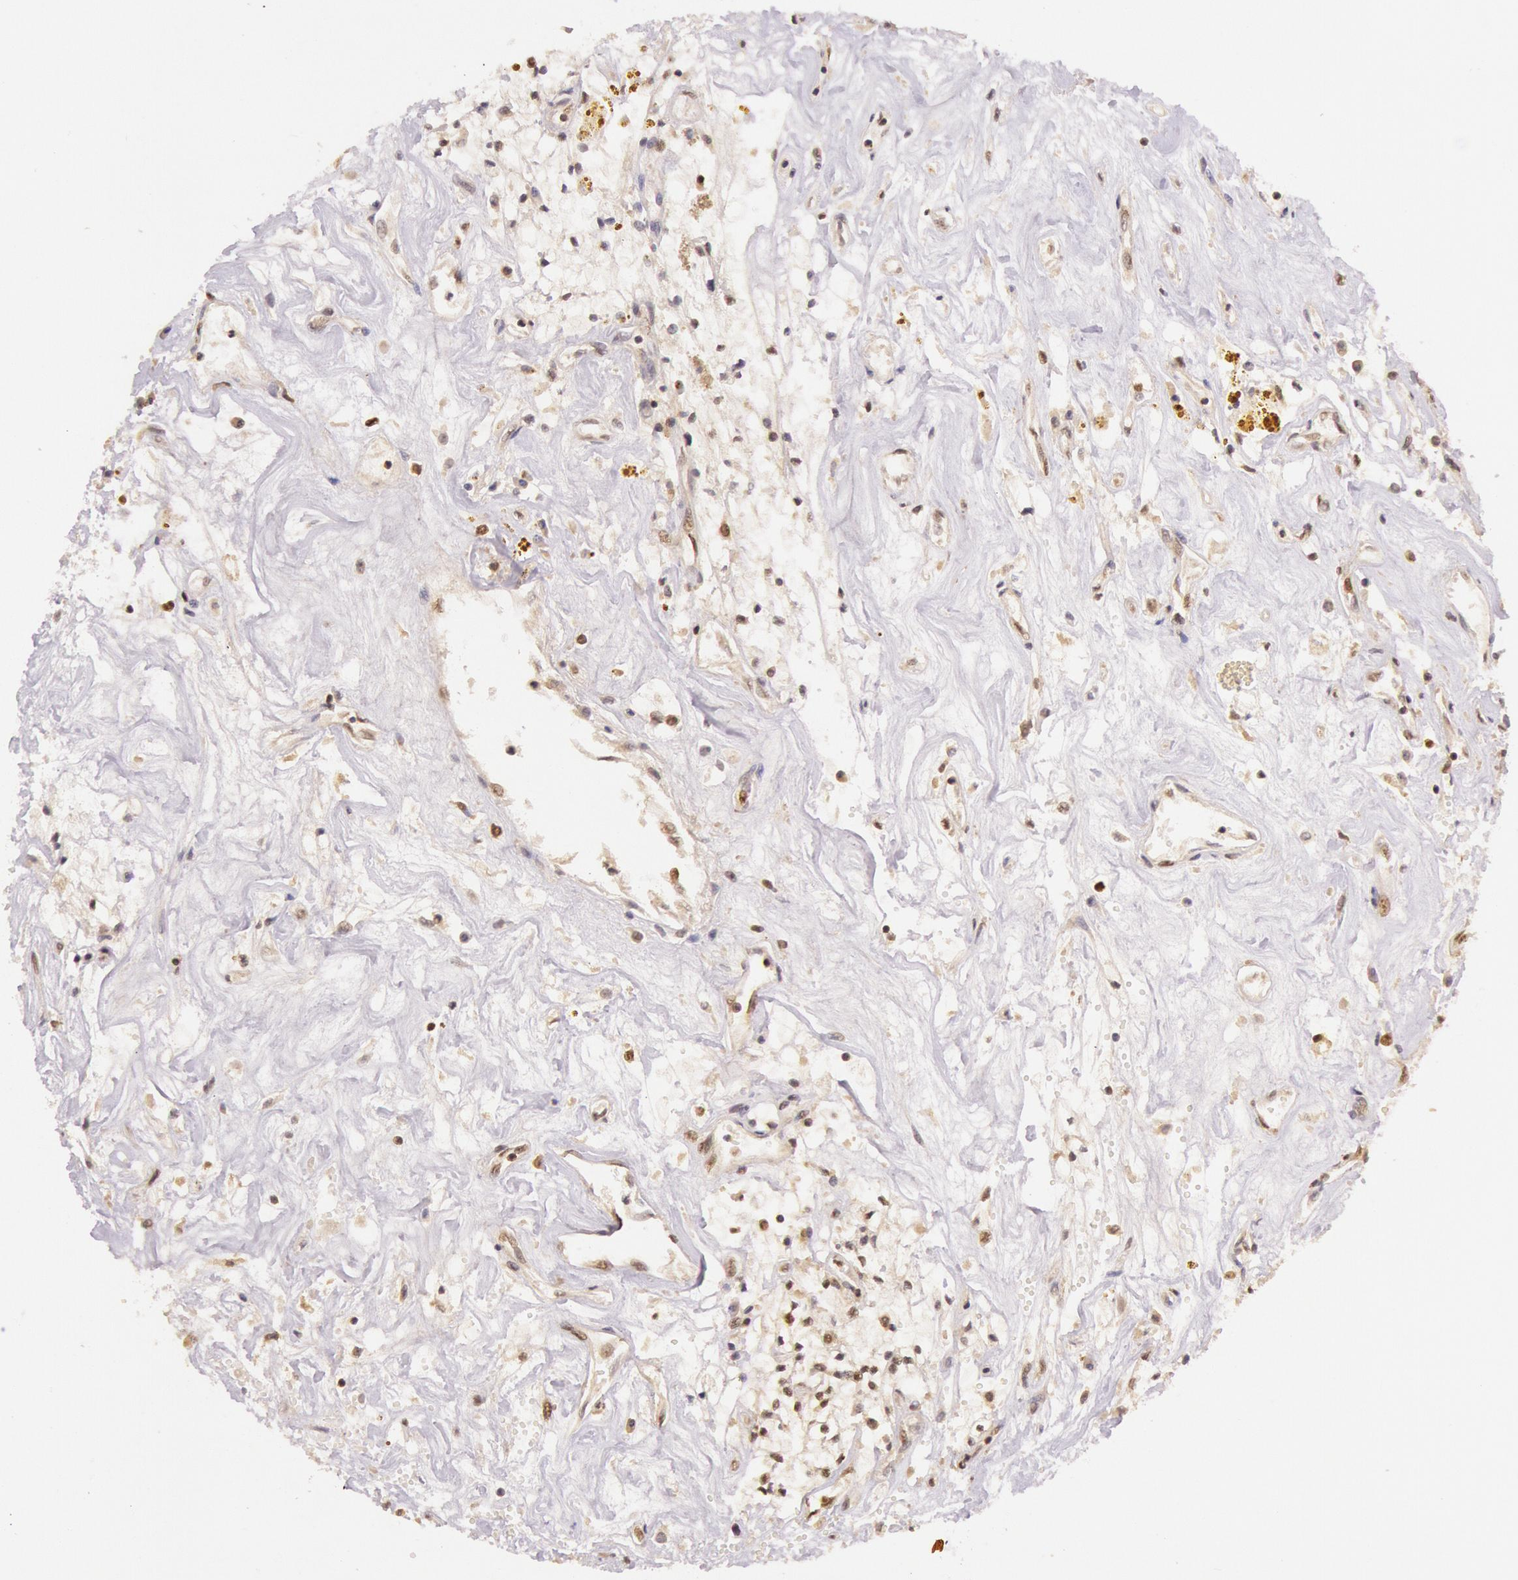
{"staining": {"intensity": "weak", "quantity": "25%-75%", "location": "cytoplasmic/membranous"}, "tissue": "renal cancer", "cell_type": "Tumor cells", "image_type": "cancer", "snomed": [{"axis": "morphology", "description": "Adenocarcinoma, NOS"}, {"axis": "topography", "description": "Kidney"}], "caption": "Protein staining of renal cancer tissue displays weak cytoplasmic/membranous positivity in approximately 25%-75% of tumor cells.", "gene": "RTL10", "patient": {"sex": "male", "age": 78}}